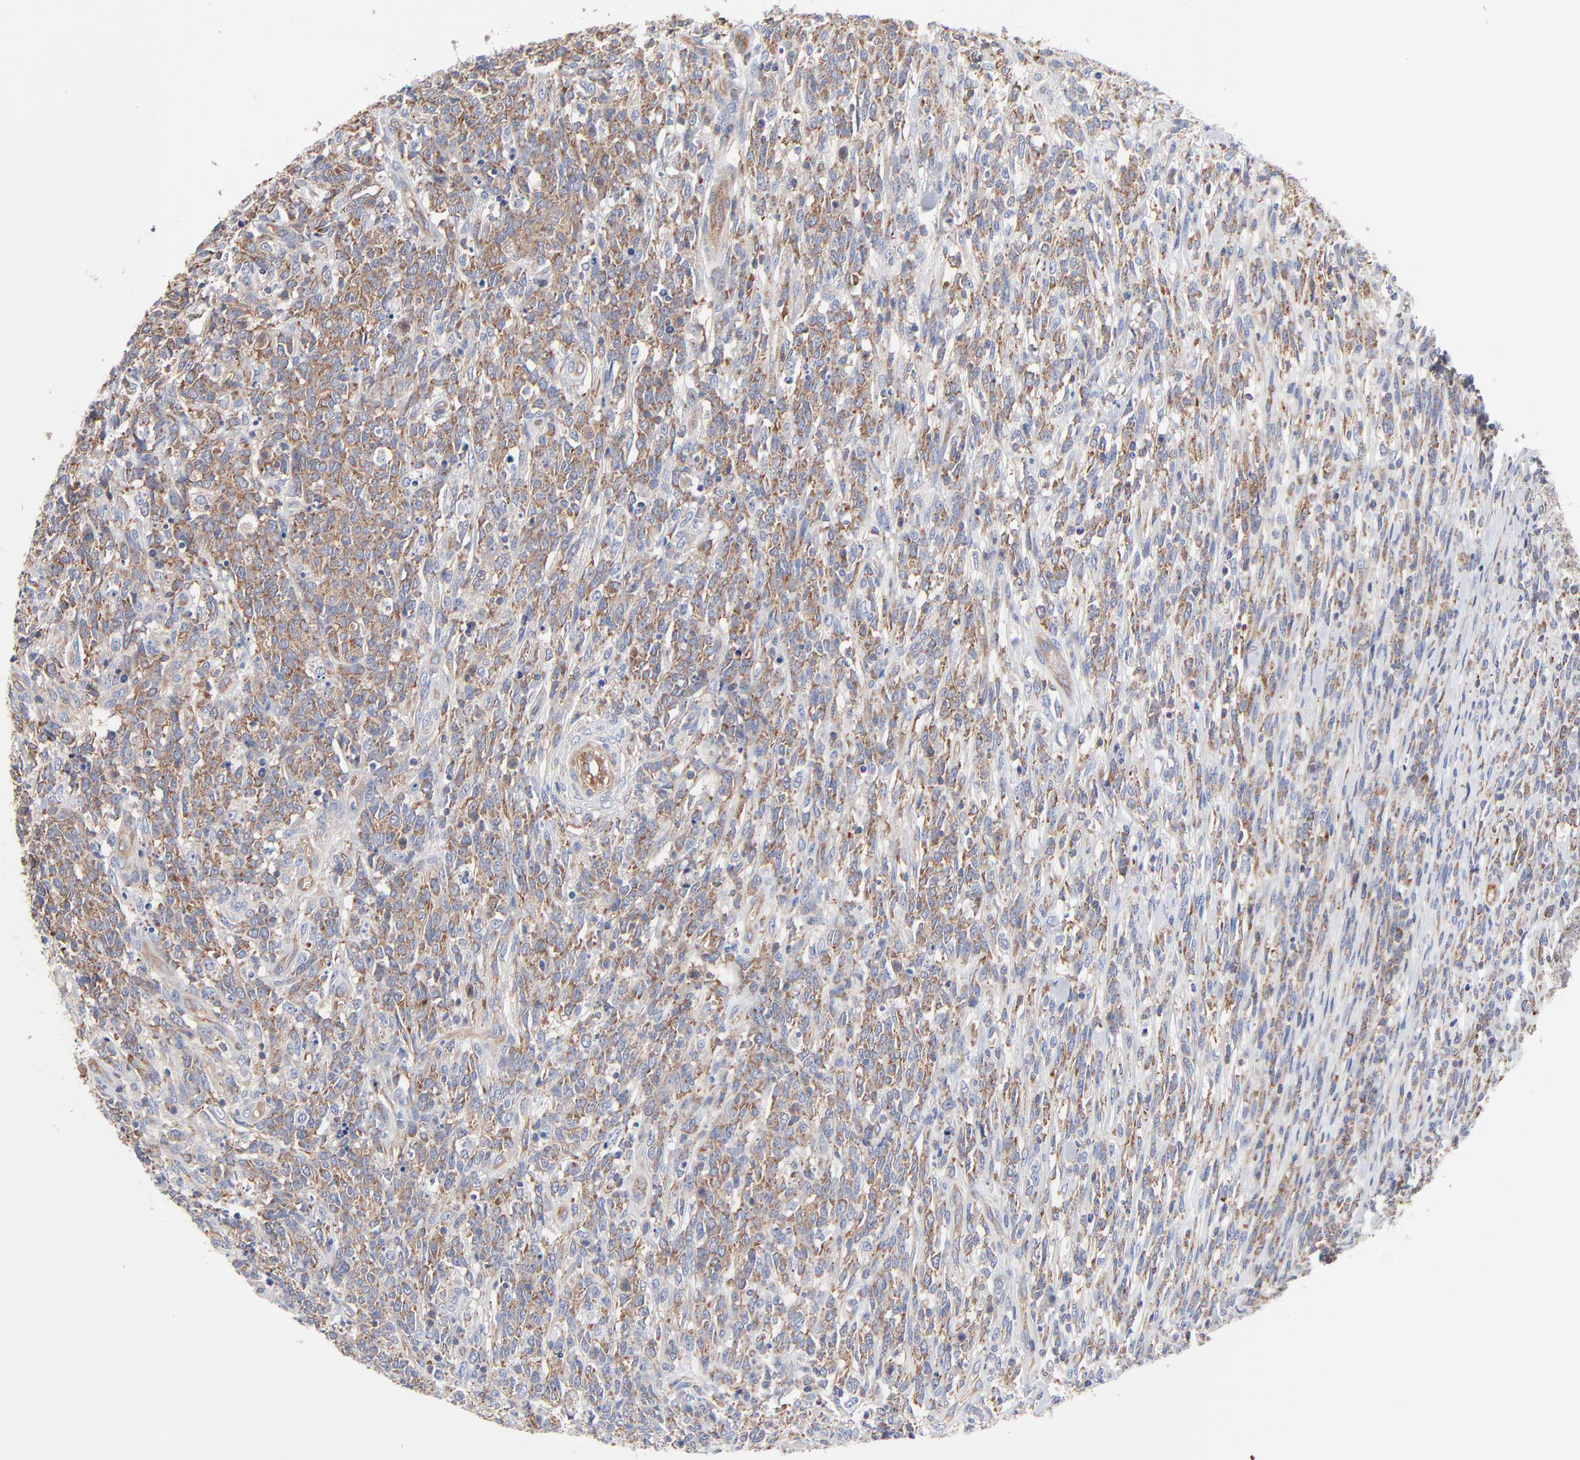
{"staining": {"intensity": "moderate", "quantity": ">75%", "location": "cytoplasmic/membranous"}, "tissue": "lymphoma", "cell_type": "Tumor cells", "image_type": "cancer", "snomed": [{"axis": "morphology", "description": "Malignant lymphoma, non-Hodgkin's type, High grade"}, {"axis": "topography", "description": "Lymph node"}], "caption": "A photomicrograph of human high-grade malignant lymphoma, non-Hodgkin's type stained for a protein exhibits moderate cytoplasmic/membranous brown staining in tumor cells. The protein of interest is stained brown, and the nuclei are stained in blue (DAB IHC with brightfield microscopy, high magnification).", "gene": "CD2AP", "patient": {"sex": "female", "age": 73}}